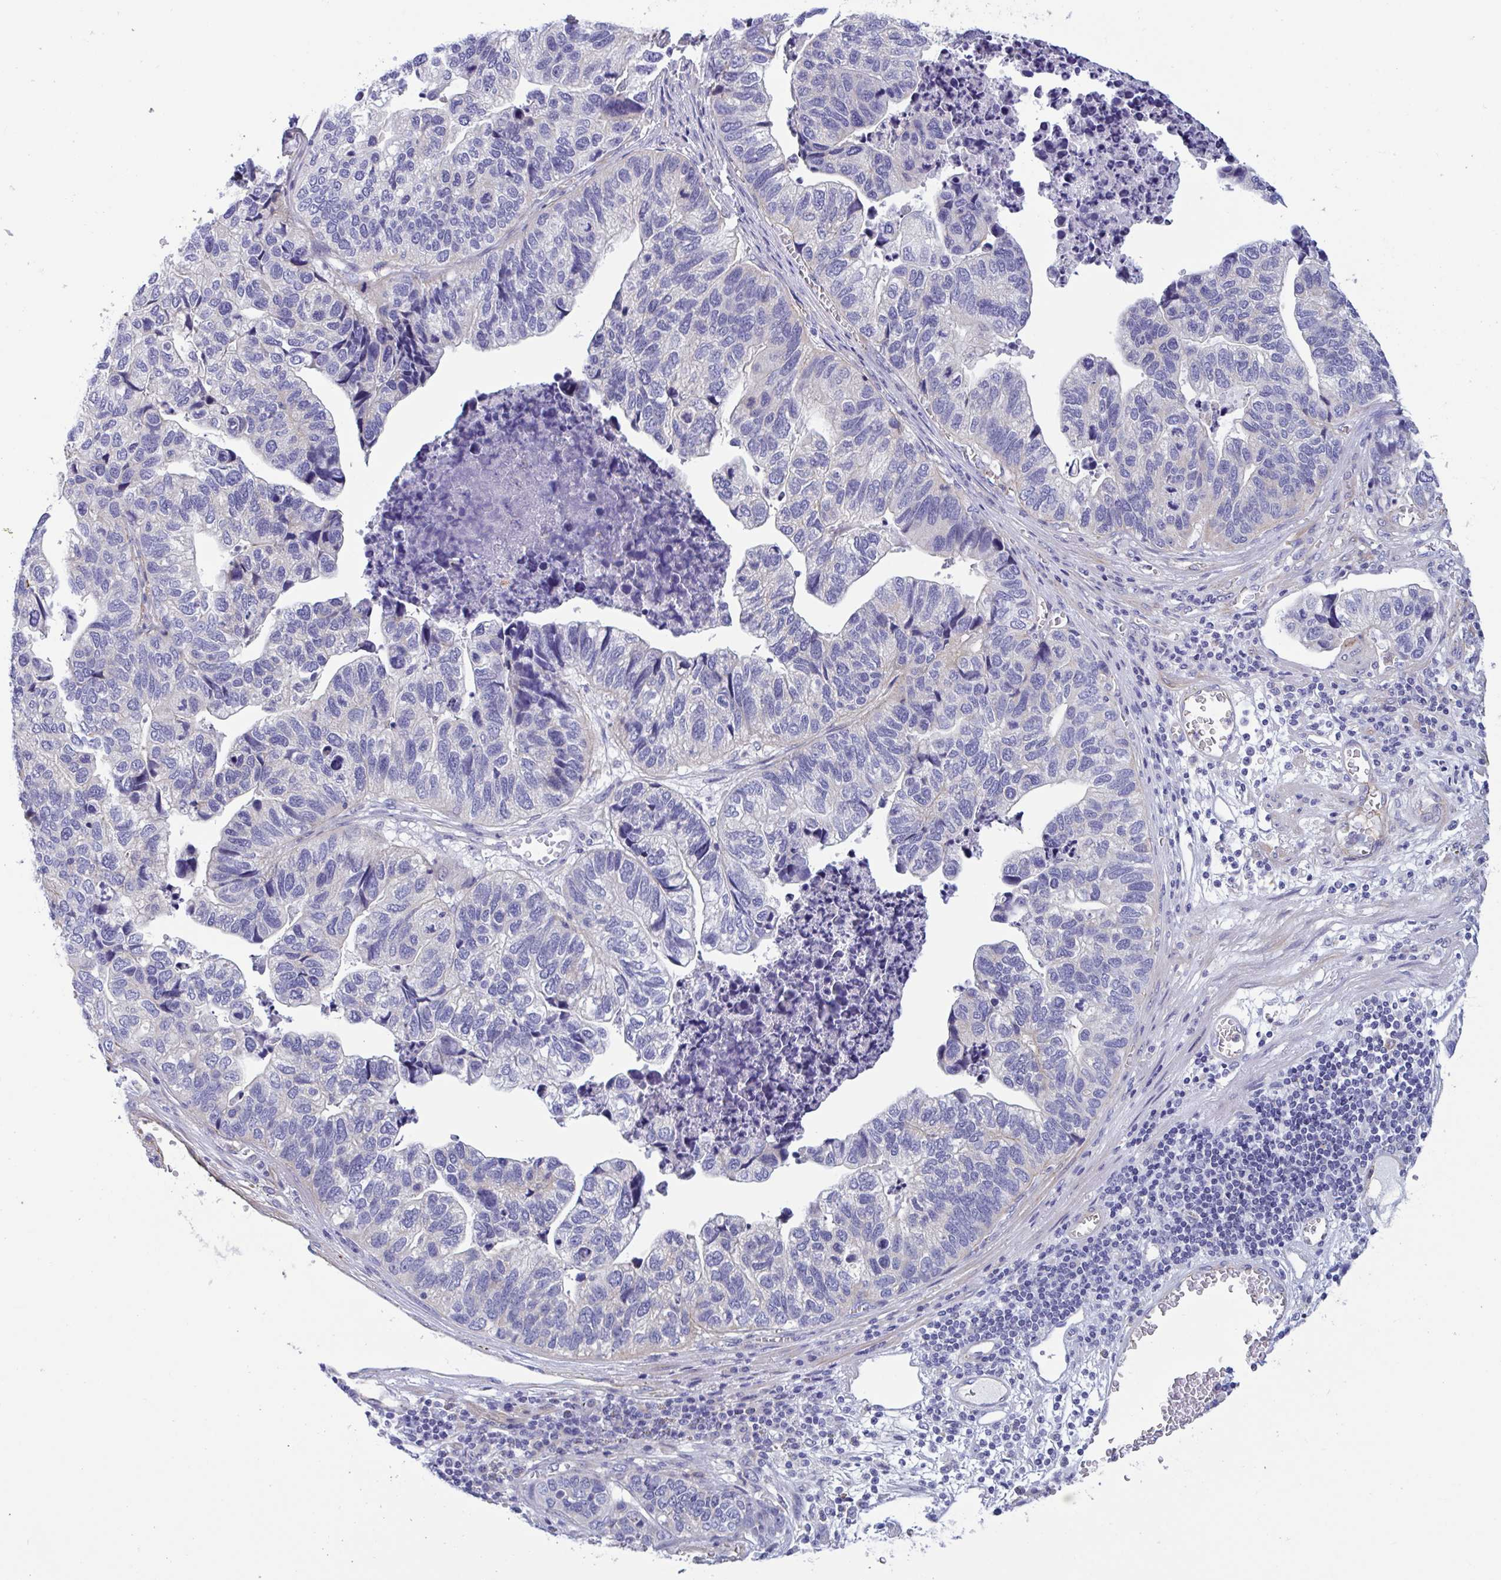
{"staining": {"intensity": "weak", "quantity": "<25%", "location": "cytoplasmic/membranous"}, "tissue": "stomach cancer", "cell_type": "Tumor cells", "image_type": "cancer", "snomed": [{"axis": "morphology", "description": "Adenocarcinoma, NOS"}, {"axis": "topography", "description": "Stomach, upper"}], "caption": "Immunohistochemical staining of human stomach adenocarcinoma shows no significant expression in tumor cells.", "gene": "OXLD1", "patient": {"sex": "female", "age": 67}}